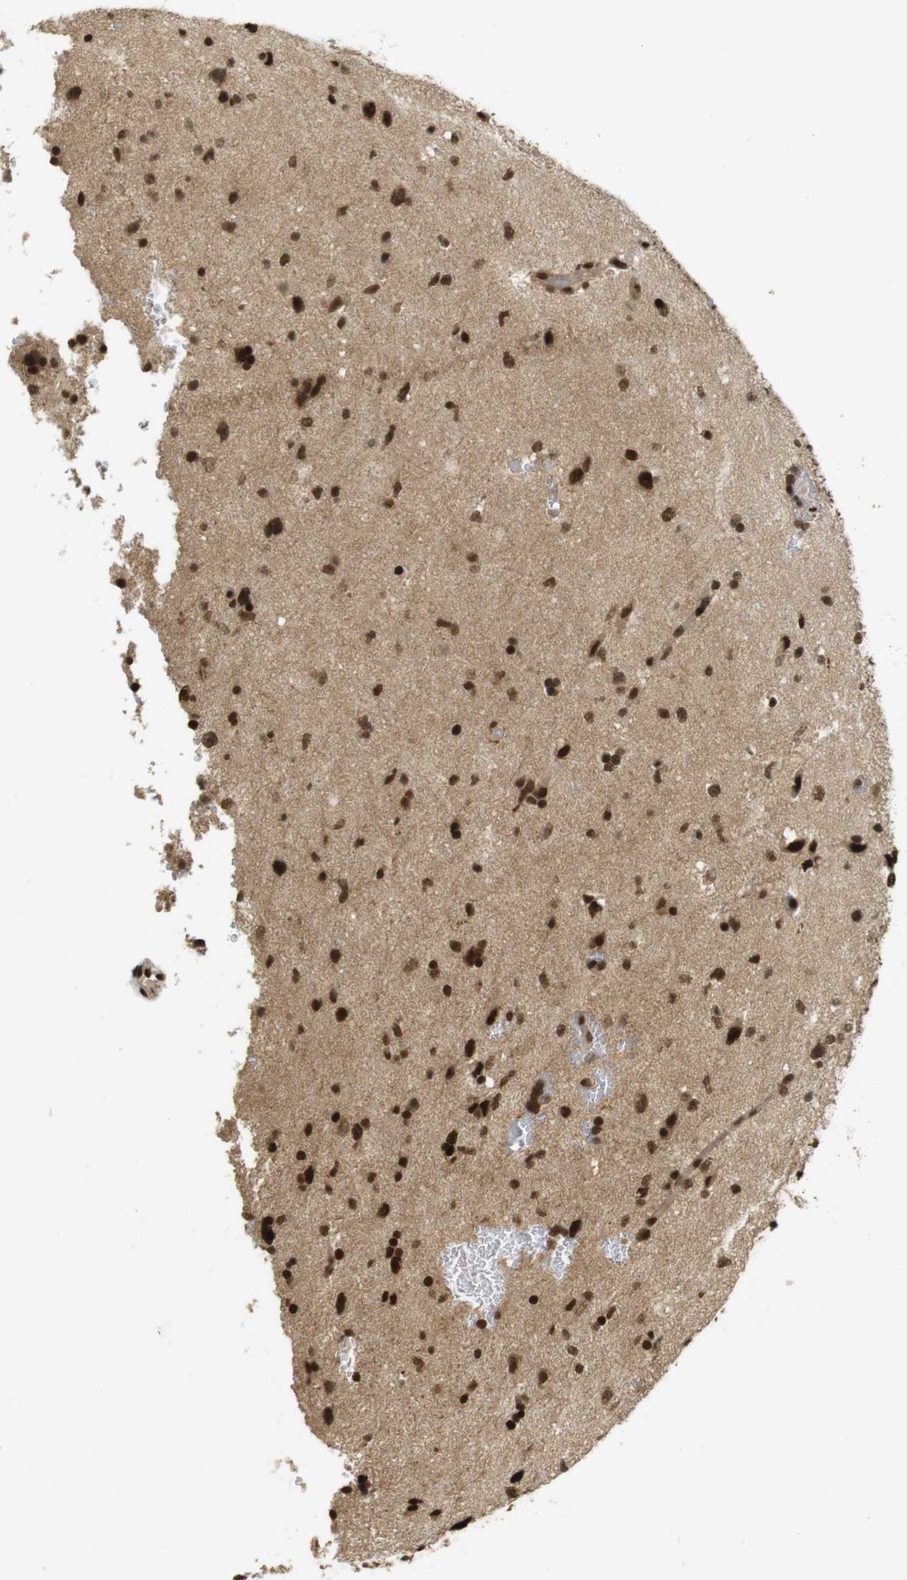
{"staining": {"intensity": "strong", "quantity": ">75%", "location": "cytoplasmic/membranous,nuclear"}, "tissue": "glioma", "cell_type": "Tumor cells", "image_type": "cancer", "snomed": [{"axis": "morphology", "description": "Glioma, malignant, Low grade"}, {"axis": "topography", "description": "Brain"}], "caption": "The image reveals staining of malignant glioma (low-grade), revealing strong cytoplasmic/membranous and nuclear protein positivity (brown color) within tumor cells.", "gene": "RUVBL2", "patient": {"sex": "female", "age": 37}}